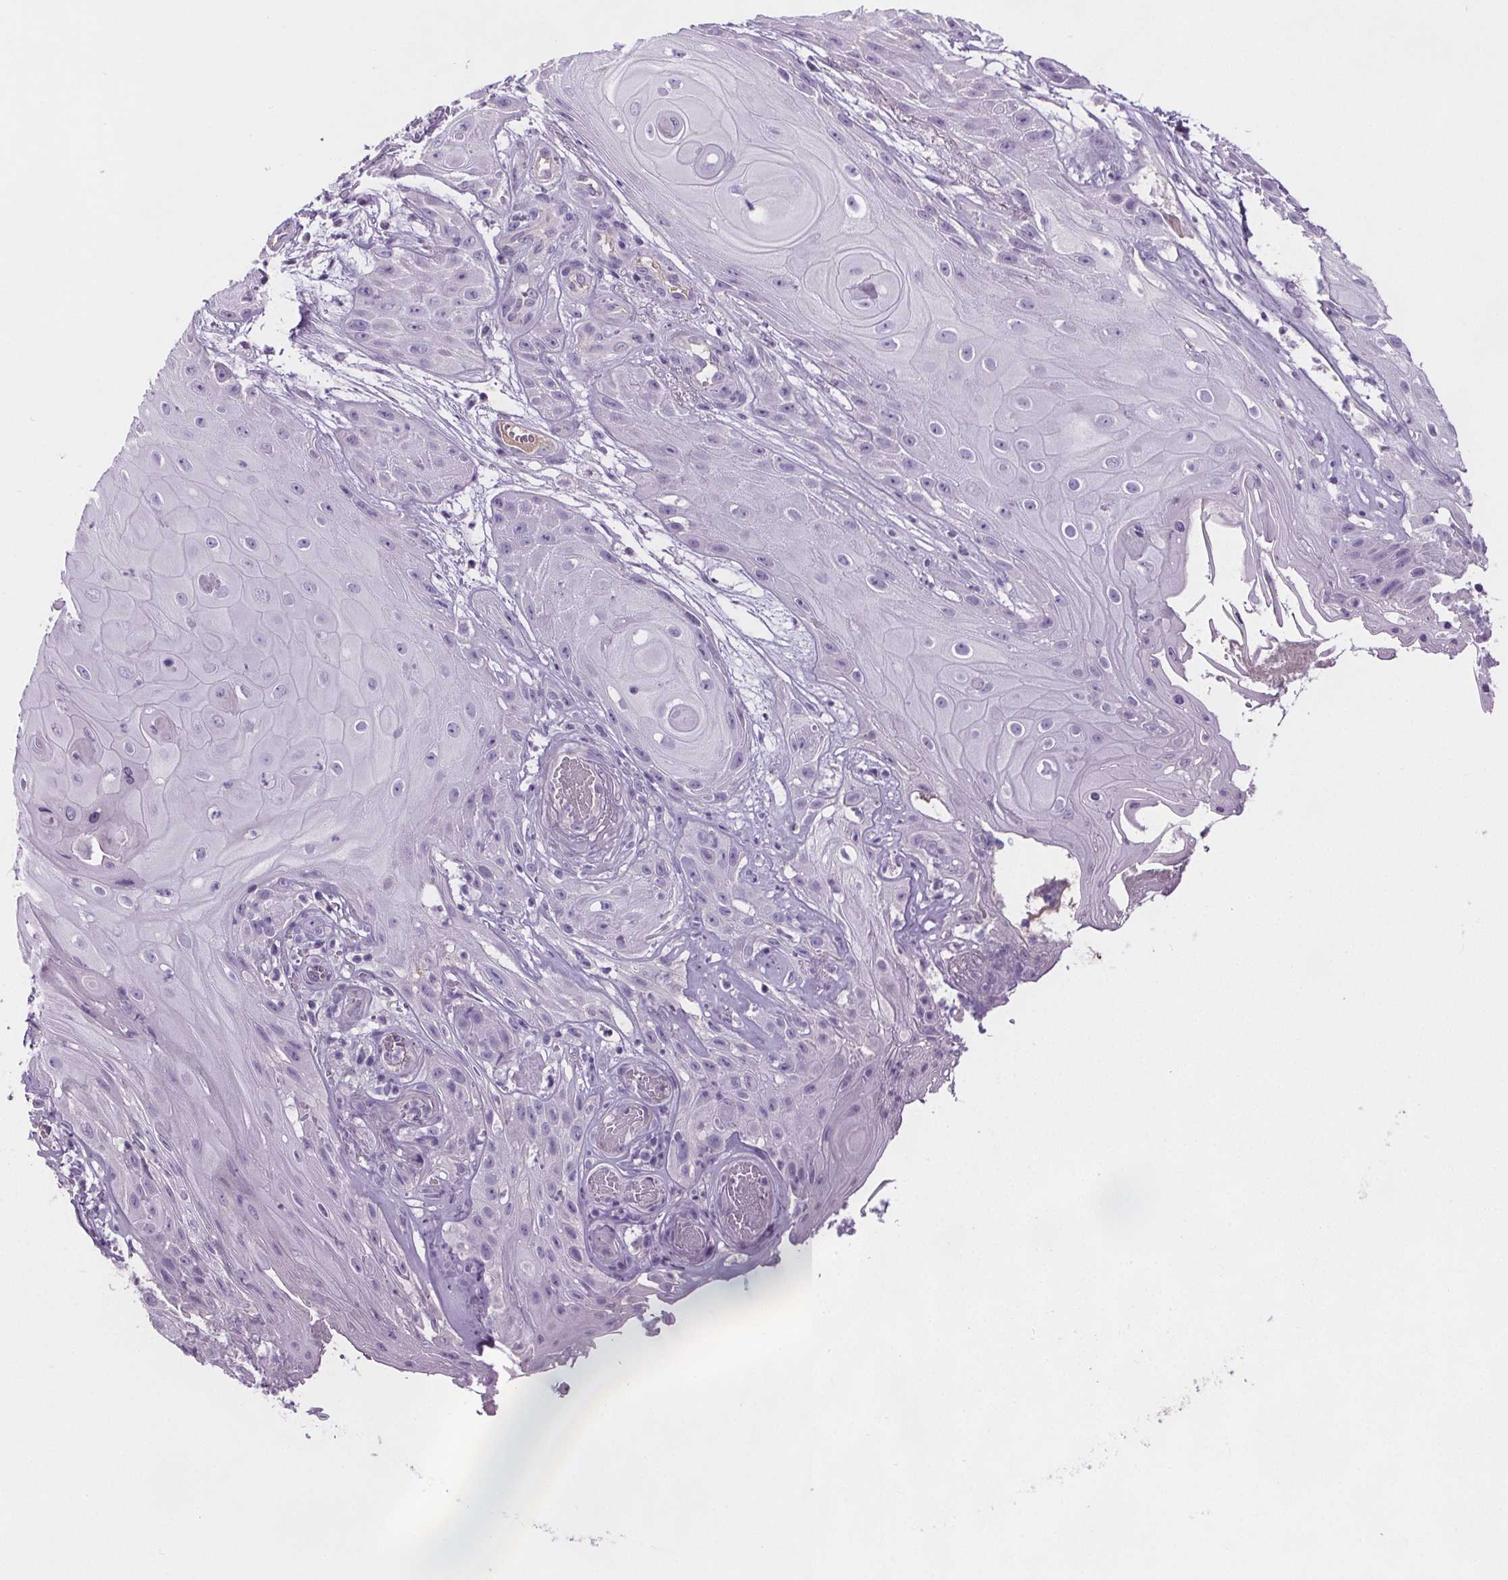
{"staining": {"intensity": "negative", "quantity": "none", "location": "none"}, "tissue": "skin cancer", "cell_type": "Tumor cells", "image_type": "cancer", "snomed": [{"axis": "morphology", "description": "Squamous cell carcinoma, NOS"}, {"axis": "topography", "description": "Skin"}], "caption": "Tumor cells show no significant positivity in skin cancer (squamous cell carcinoma). Brightfield microscopy of IHC stained with DAB (3,3'-diaminobenzidine) (brown) and hematoxylin (blue), captured at high magnification.", "gene": "CD5L", "patient": {"sex": "male", "age": 62}}